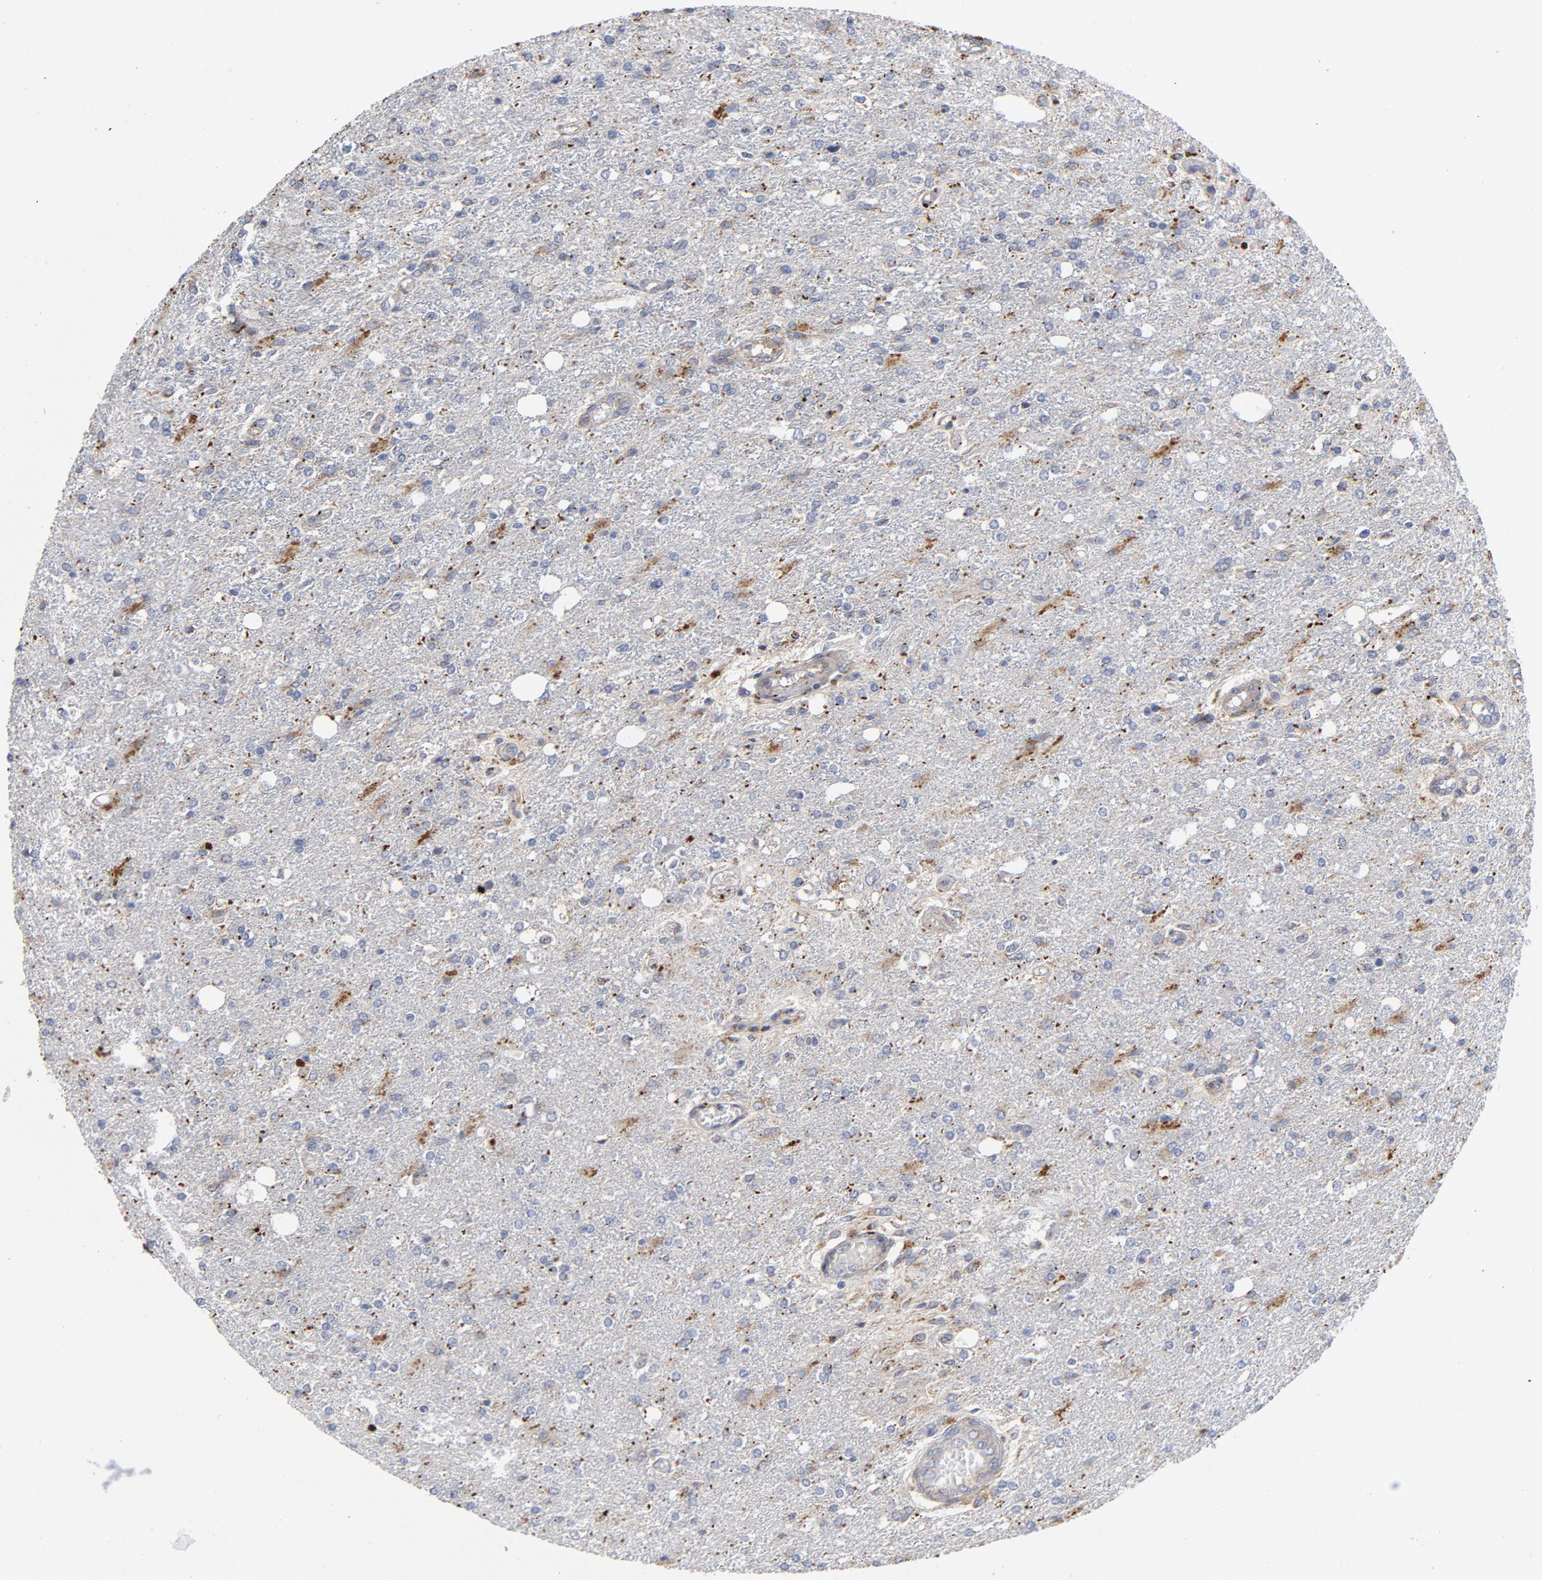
{"staining": {"intensity": "moderate", "quantity": "25%-75%", "location": "cytoplasmic/membranous"}, "tissue": "glioma", "cell_type": "Tumor cells", "image_type": "cancer", "snomed": [{"axis": "morphology", "description": "Glioma, malignant, High grade"}, {"axis": "topography", "description": "Cerebral cortex"}], "caption": "This photomicrograph reveals IHC staining of malignant glioma (high-grade), with medium moderate cytoplasmic/membranous positivity in approximately 25%-75% of tumor cells.", "gene": "AKT2", "patient": {"sex": "male", "age": 76}}